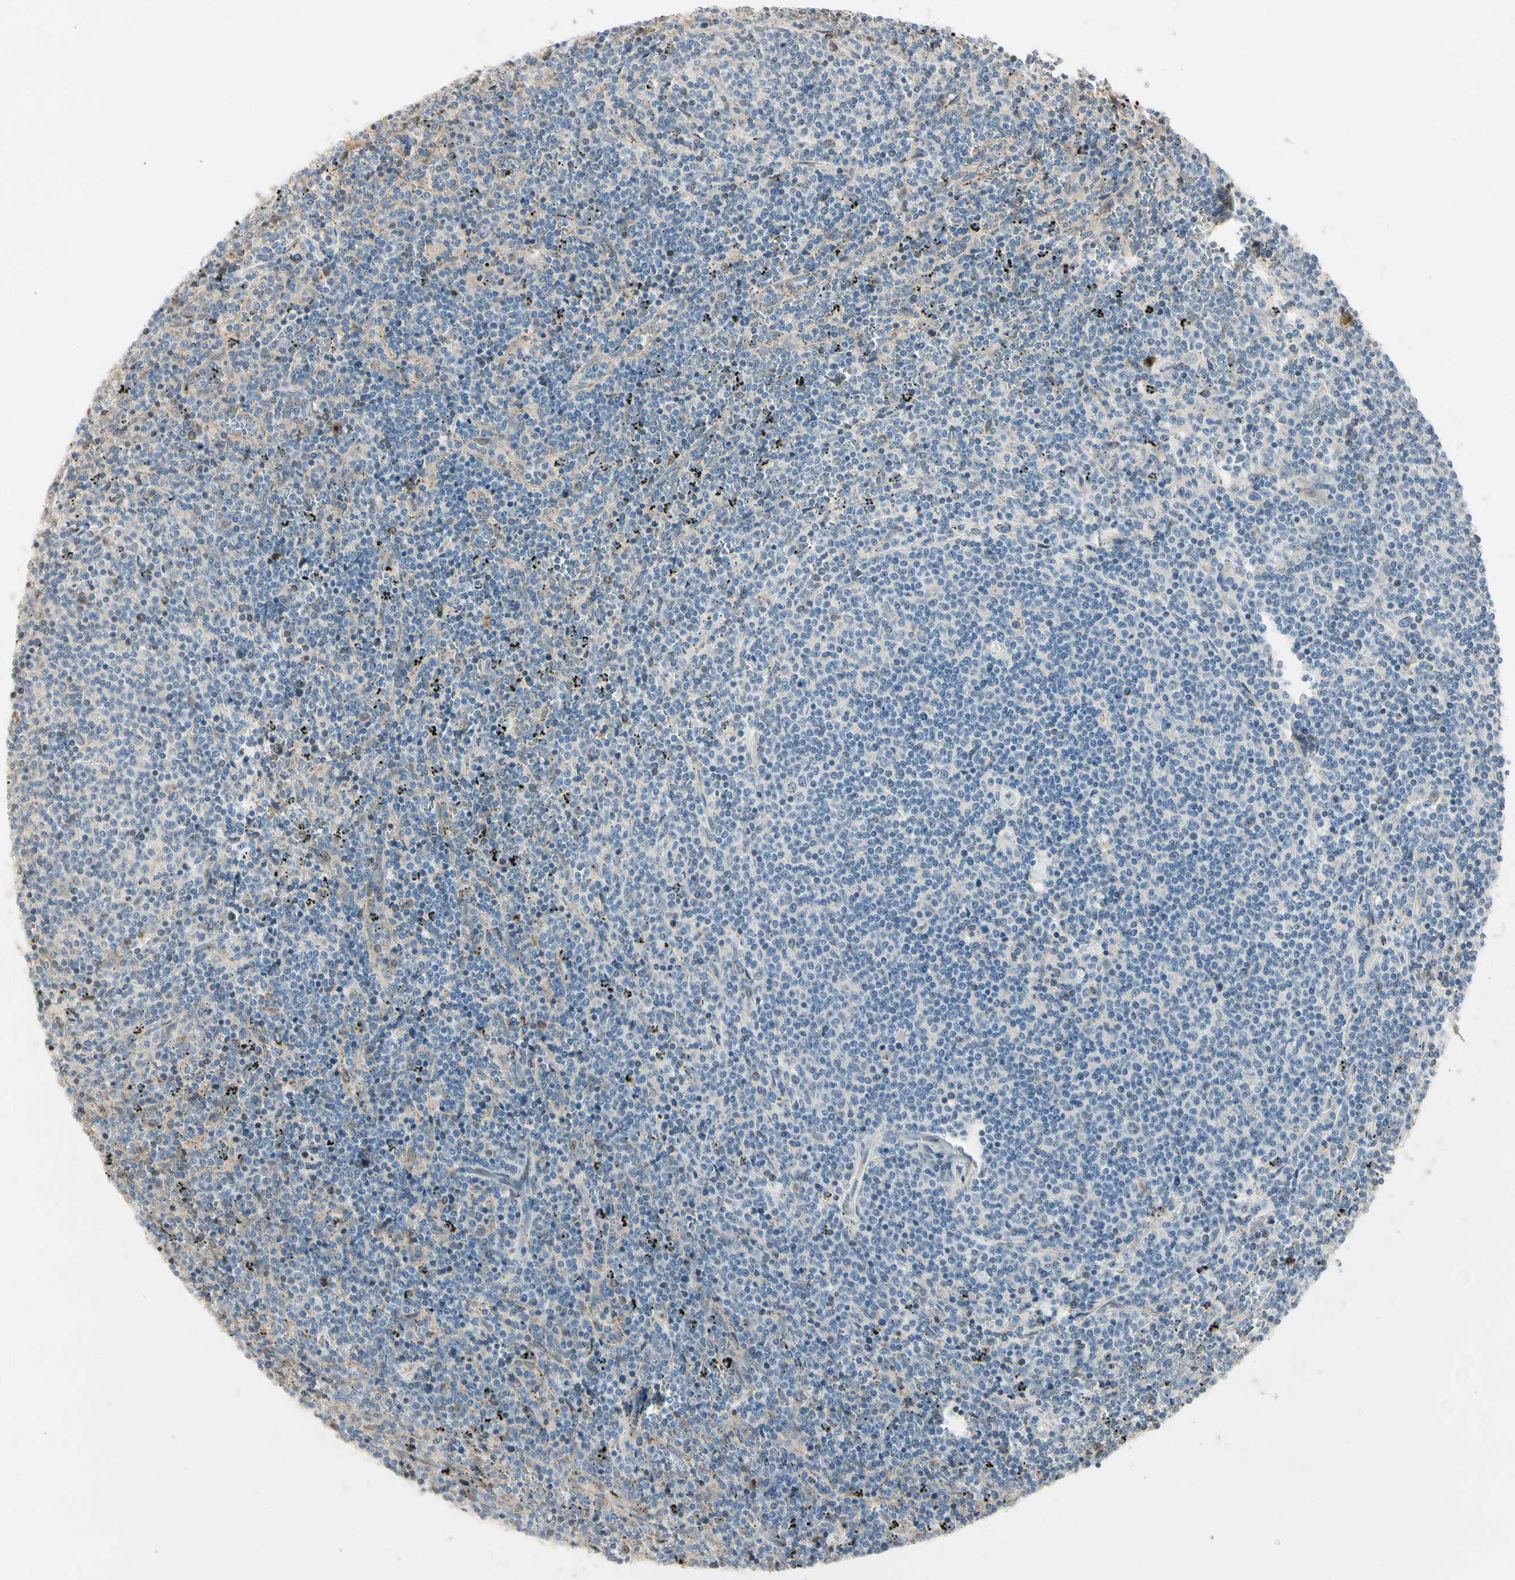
{"staining": {"intensity": "negative", "quantity": "none", "location": "none"}, "tissue": "lymphoma", "cell_type": "Tumor cells", "image_type": "cancer", "snomed": [{"axis": "morphology", "description": "Malignant lymphoma, non-Hodgkin's type, Low grade"}, {"axis": "topography", "description": "Spleen"}], "caption": "IHC histopathology image of neoplastic tissue: lymphoma stained with DAB reveals no significant protein expression in tumor cells.", "gene": "NUCB2", "patient": {"sex": "female", "age": 50}}